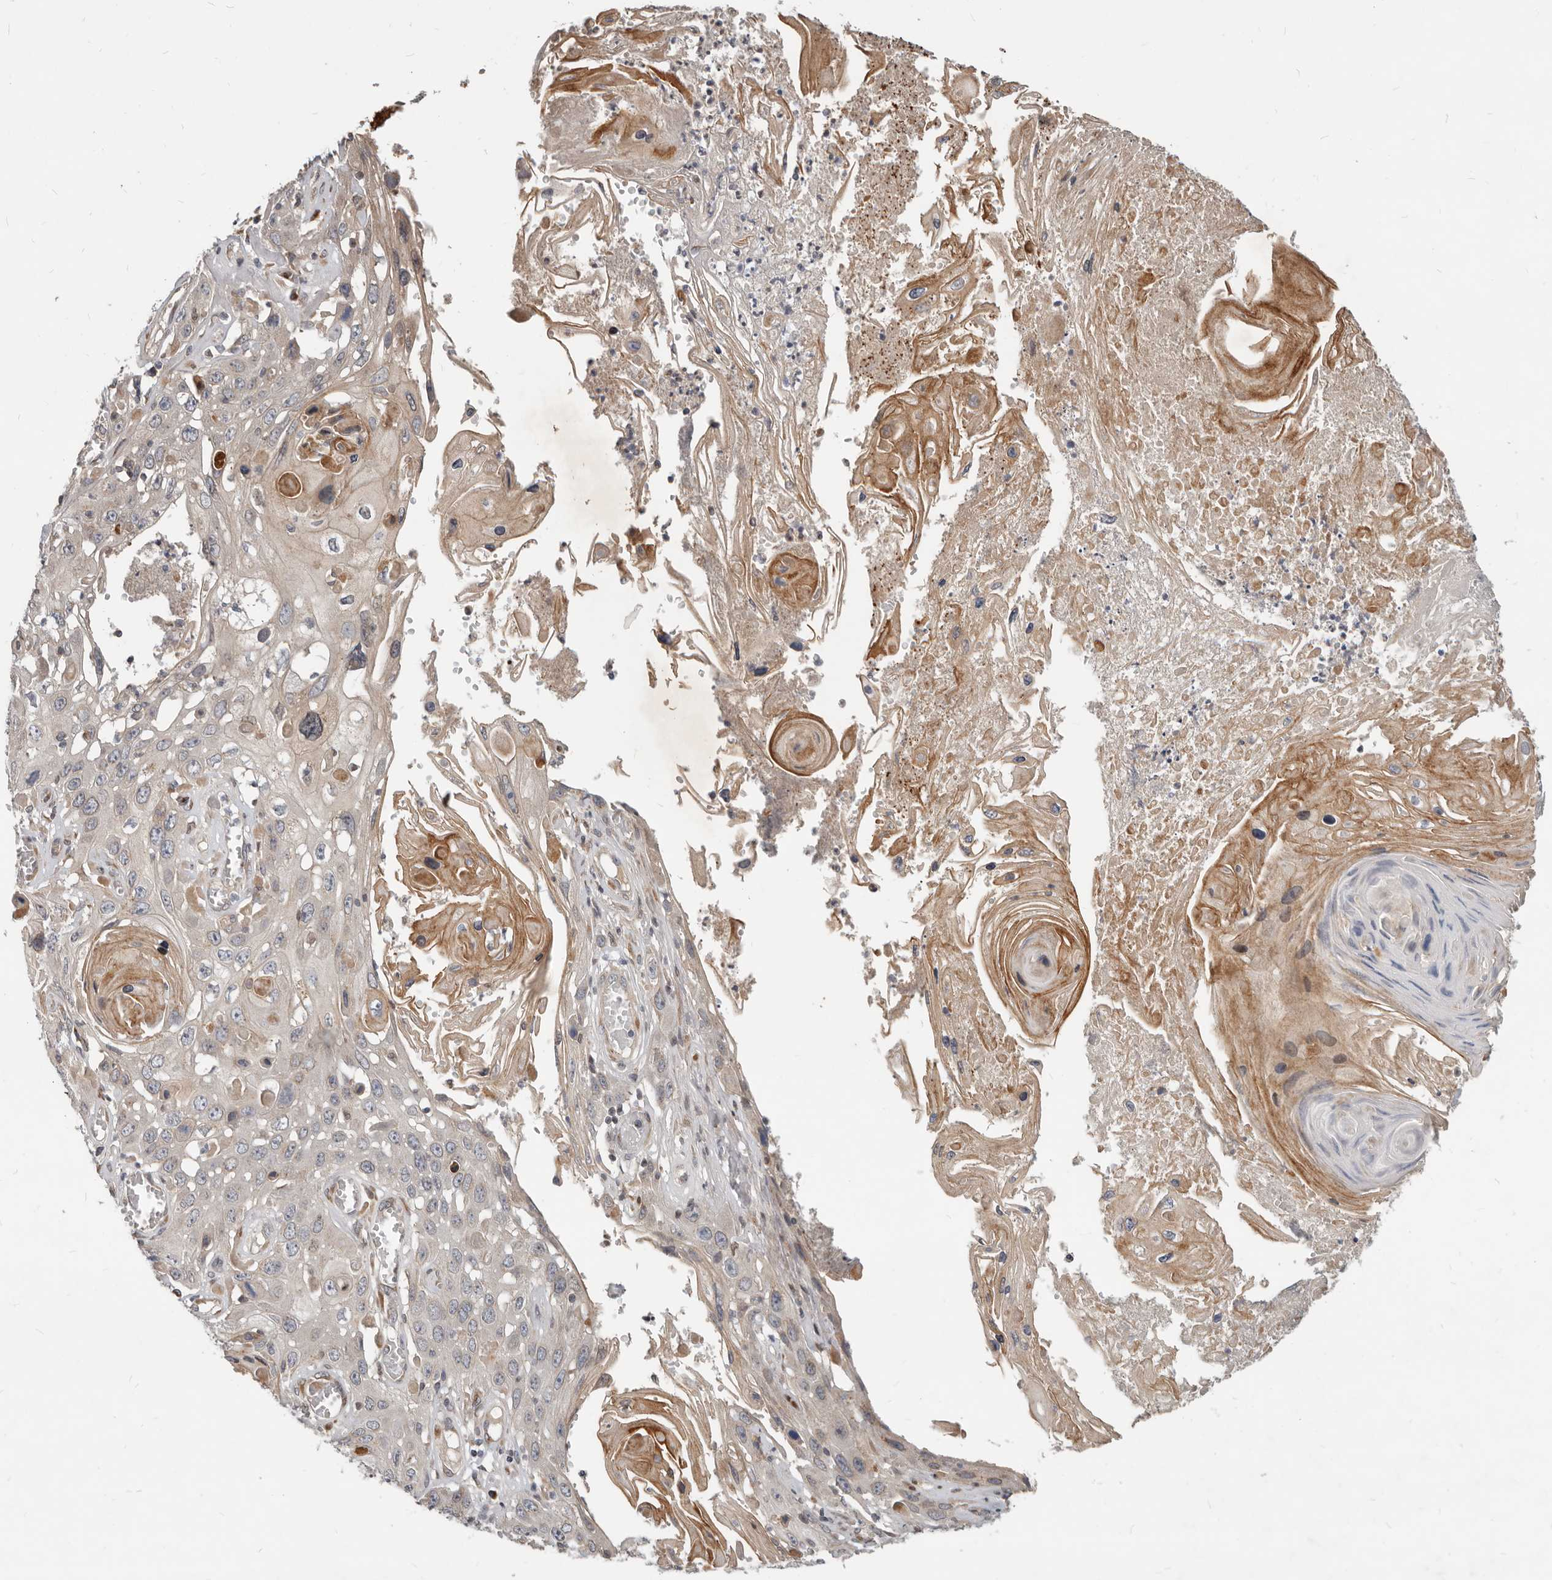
{"staining": {"intensity": "moderate", "quantity": "25%-75%", "location": "cytoplasmic/membranous"}, "tissue": "skin cancer", "cell_type": "Tumor cells", "image_type": "cancer", "snomed": [{"axis": "morphology", "description": "Squamous cell carcinoma, NOS"}, {"axis": "topography", "description": "Skin"}], "caption": "Skin cancer (squamous cell carcinoma) was stained to show a protein in brown. There is medium levels of moderate cytoplasmic/membranous staining in about 25%-75% of tumor cells.", "gene": "NPY4R", "patient": {"sex": "male", "age": 55}}